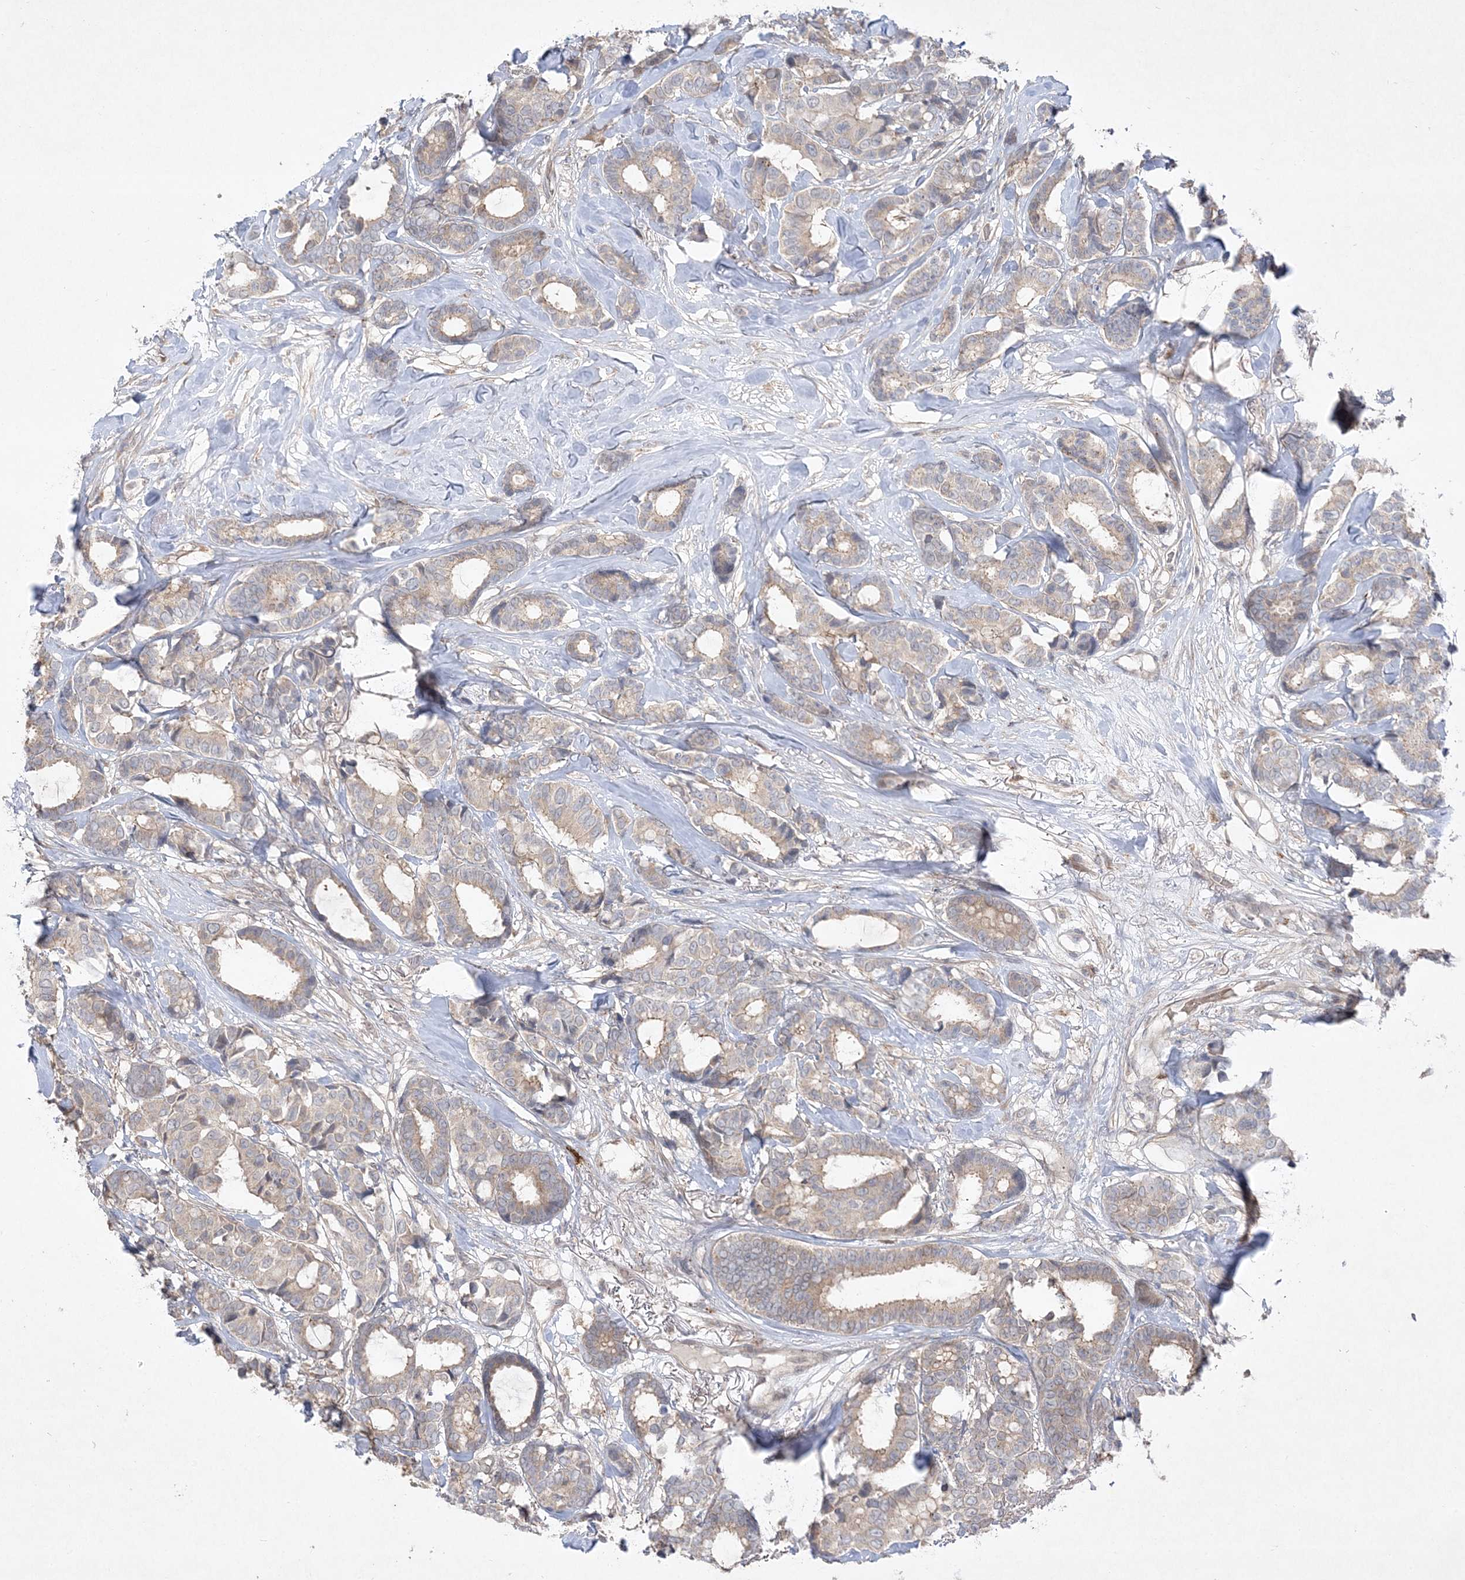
{"staining": {"intensity": "weak", "quantity": "25%-75%", "location": "cytoplasmic/membranous"}, "tissue": "breast cancer", "cell_type": "Tumor cells", "image_type": "cancer", "snomed": [{"axis": "morphology", "description": "Duct carcinoma"}, {"axis": "topography", "description": "Breast"}], "caption": "Tumor cells demonstrate low levels of weak cytoplasmic/membranous expression in approximately 25%-75% of cells in human breast cancer (invasive ductal carcinoma).", "gene": "CLNK", "patient": {"sex": "female", "age": 87}}